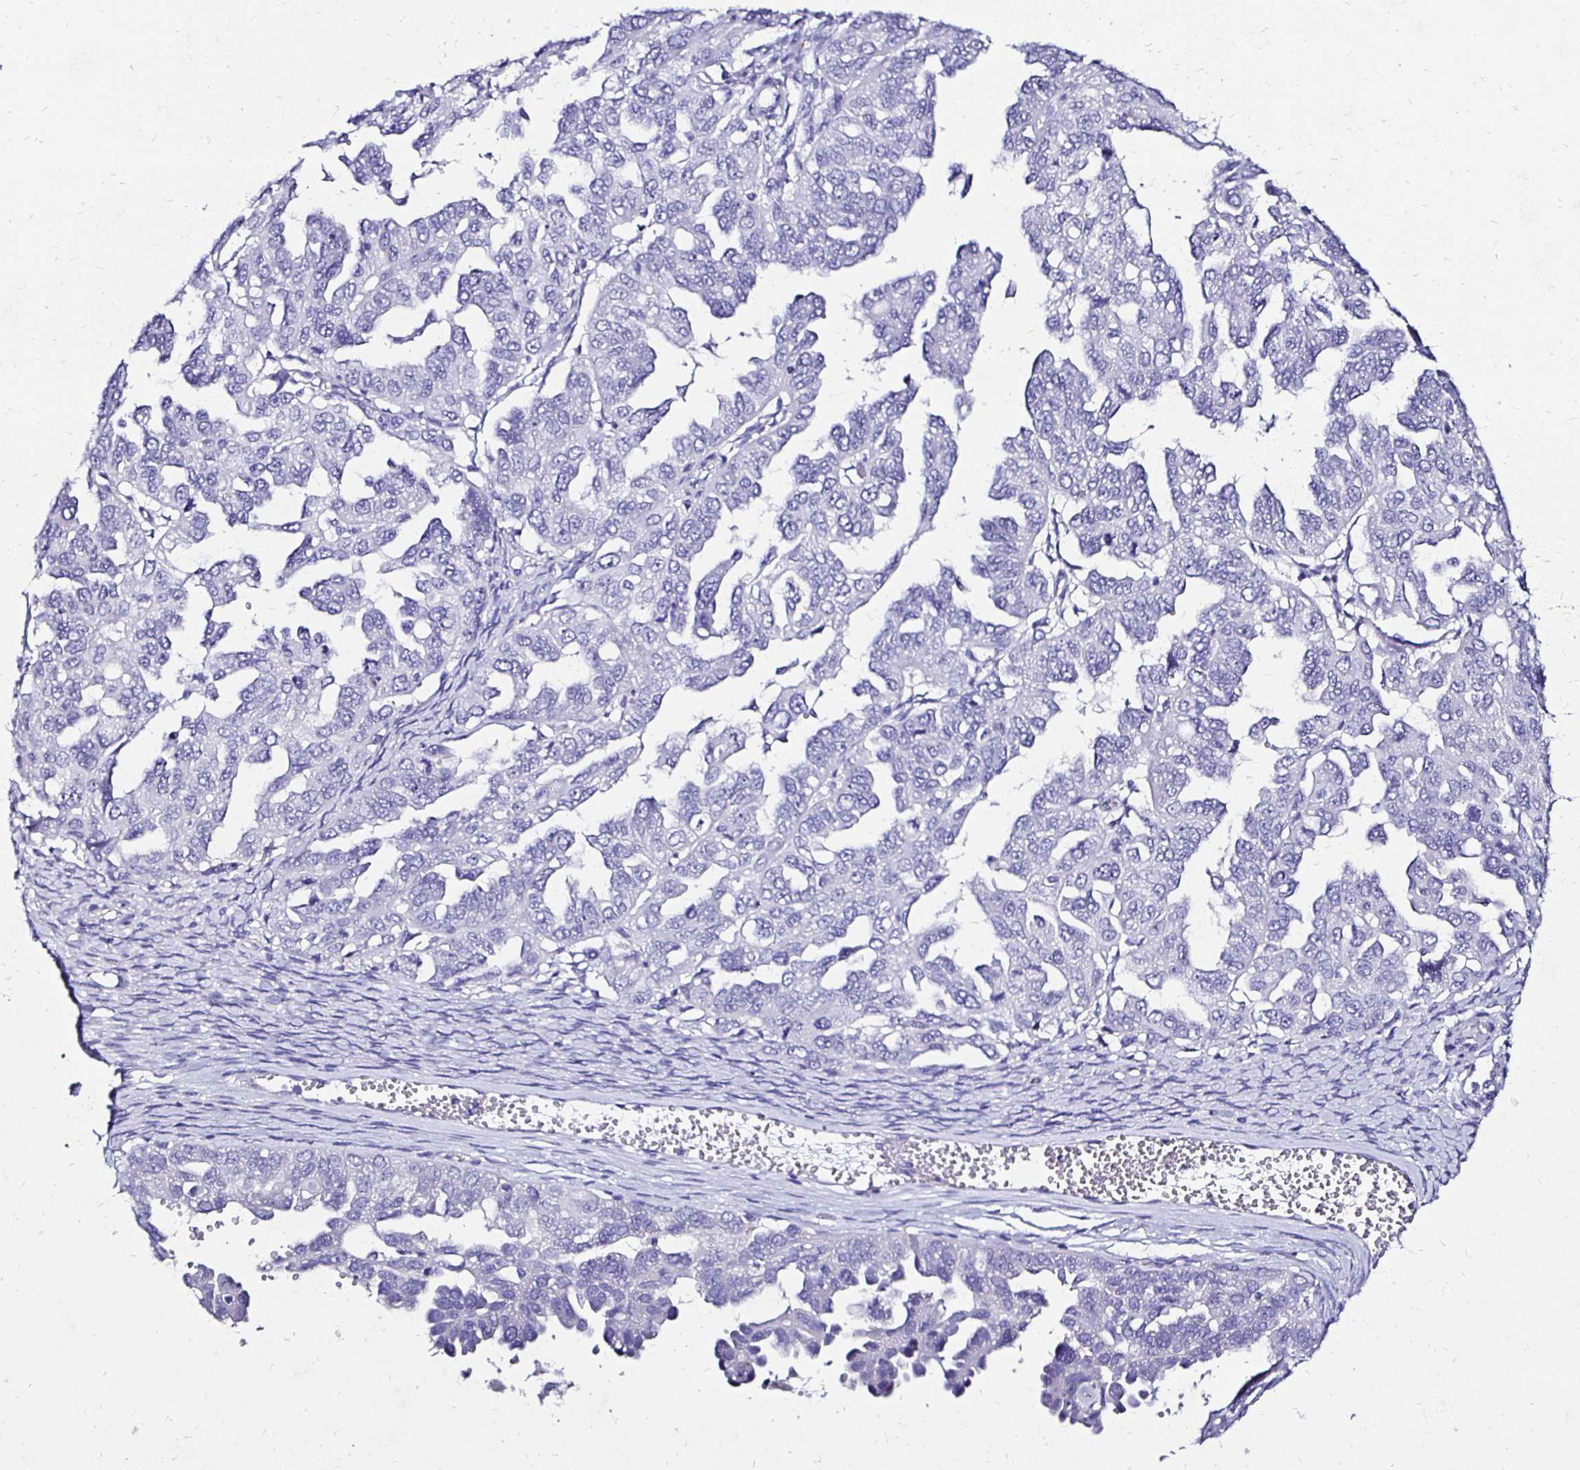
{"staining": {"intensity": "negative", "quantity": "none", "location": "none"}, "tissue": "ovarian cancer", "cell_type": "Tumor cells", "image_type": "cancer", "snomed": [{"axis": "morphology", "description": "Cystadenocarcinoma, serous, NOS"}, {"axis": "topography", "description": "Ovary"}], "caption": "Ovarian cancer was stained to show a protein in brown. There is no significant expression in tumor cells. The staining is performed using DAB brown chromogen with nuclei counter-stained in using hematoxylin.", "gene": "KCNT1", "patient": {"sex": "female", "age": 53}}